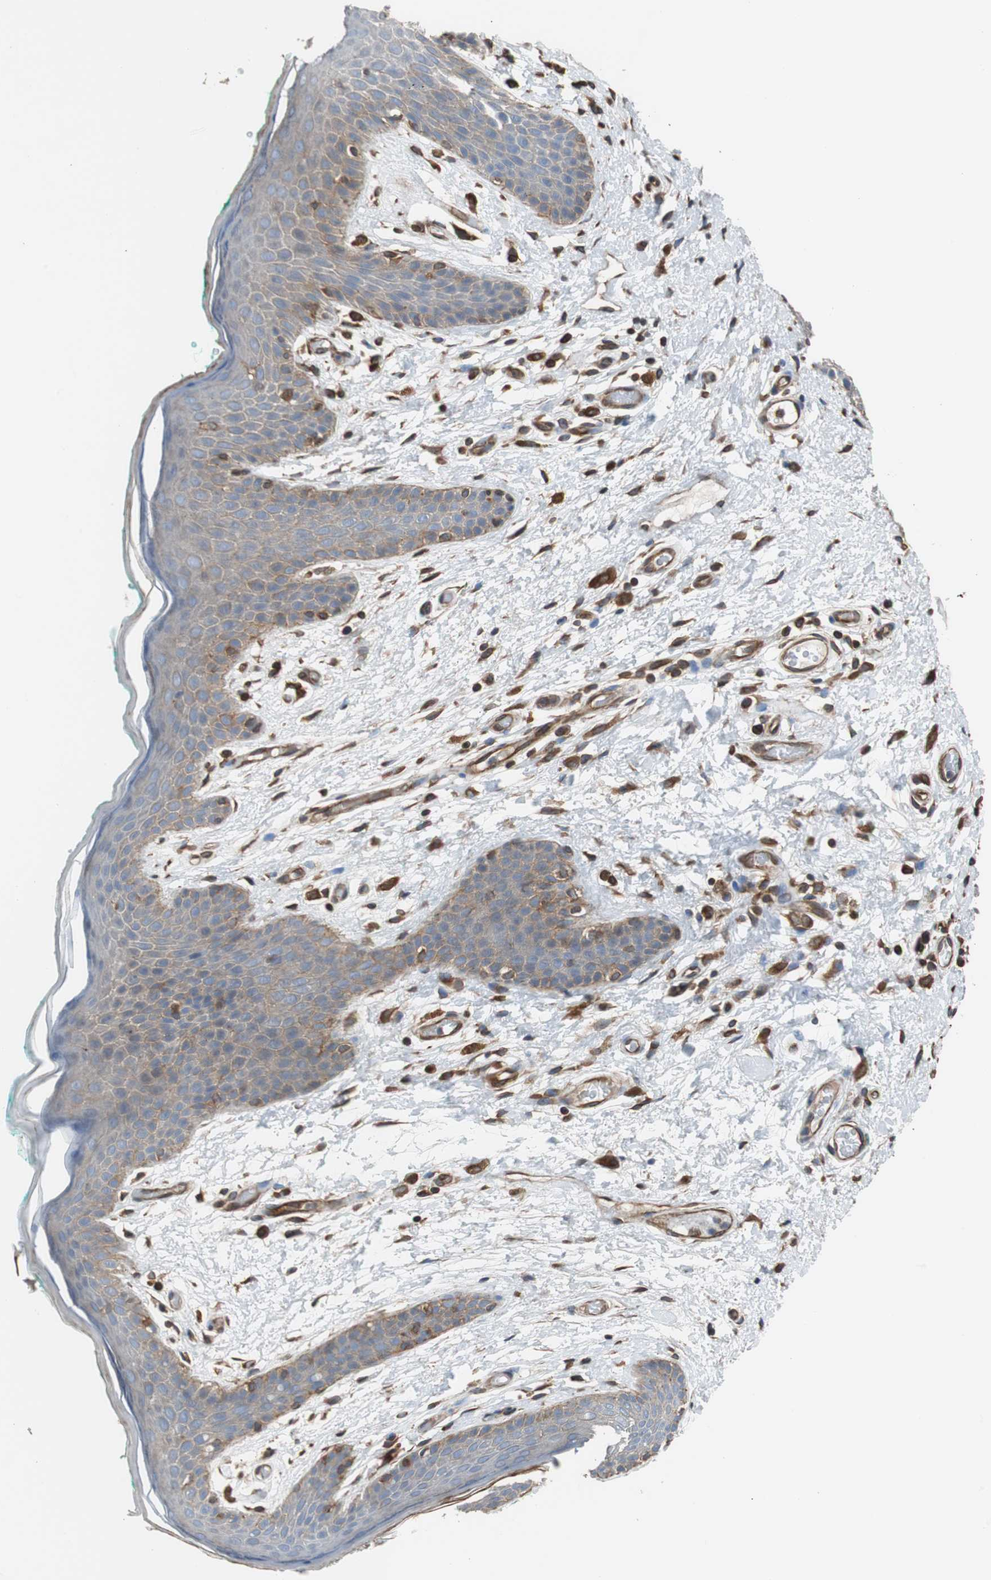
{"staining": {"intensity": "moderate", "quantity": "25%-75%", "location": "cytoplasmic/membranous"}, "tissue": "skin", "cell_type": "Epidermal cells", "image_type": "normal", "snomed": [{"axis": "morphology", "description": "Normal tissue, NOS"}, {"axis": "topography", "description": "Anal"}], "caption": "Immunohistochemistry image of benign skin: human skin stained using immunohistochemistry (IHC) demonstrates medium levels of moderate protein expression localized specifically in the cytoplasmic/membranous of epidermal cells, appearing as a cytoplasmic/membranous brown color.", "gene": "KIF3B", "patient": {"sex": "male", "age": 74}}